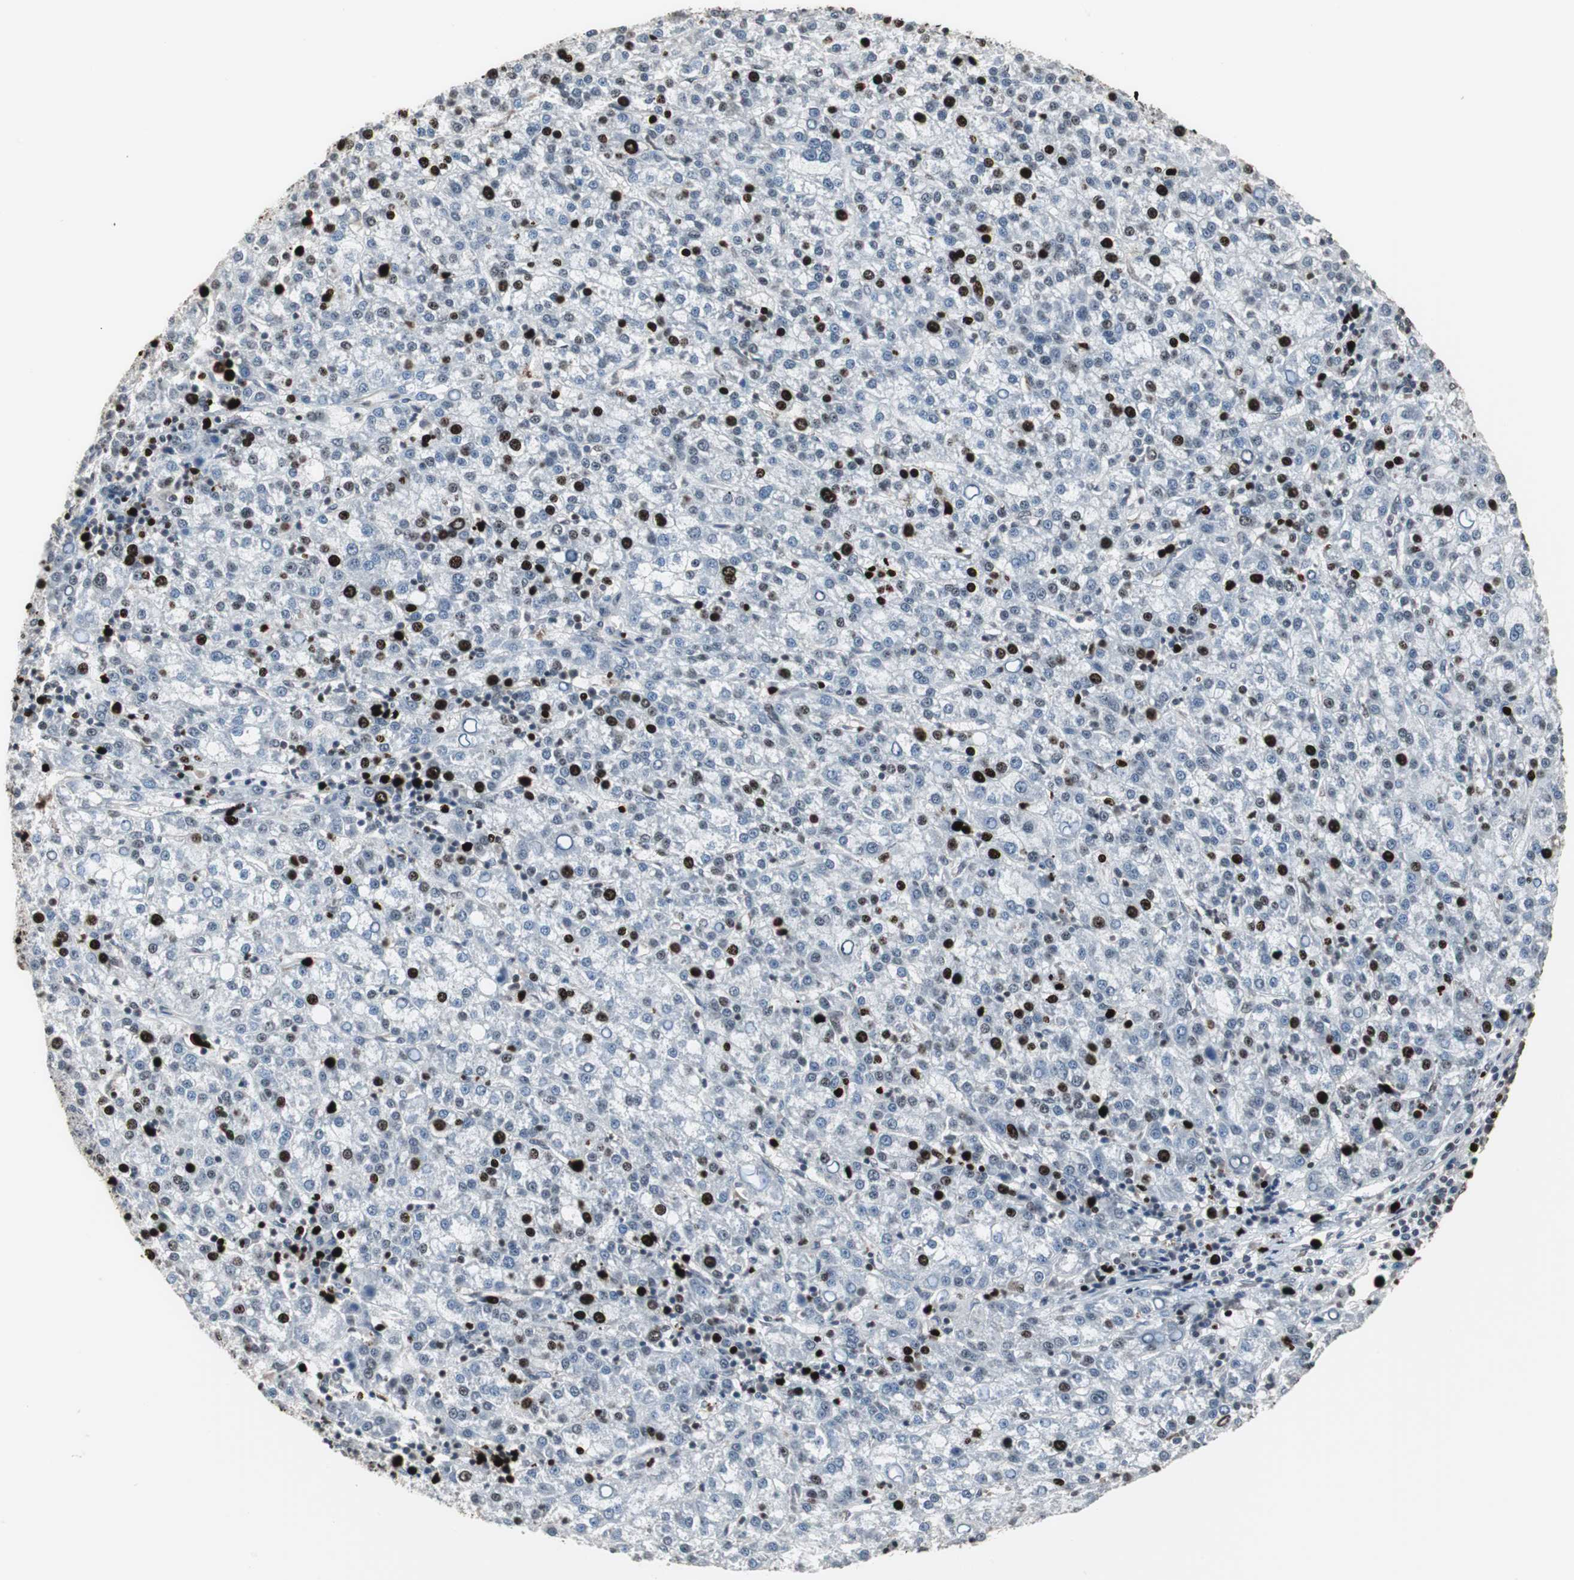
{"staining": {"intensity": "strong", "quantity": "<25%", "location": "nuclear"}, "tissue": "liver cancer", "cell_type": "Tumor cells", "image_type": "cancer", "snomed": [{"axis": "morphology", "description": "Carcinoma, Hepatocellular, NOS"}, {"axis": "topography", "description": "Liver"}], "caption": "Strong nuclear protein staining is present in approximately <25% of tumor cells in liver cancer.", "gene": "TOP2A", "patient": {"sex": "female", "age": 58}}